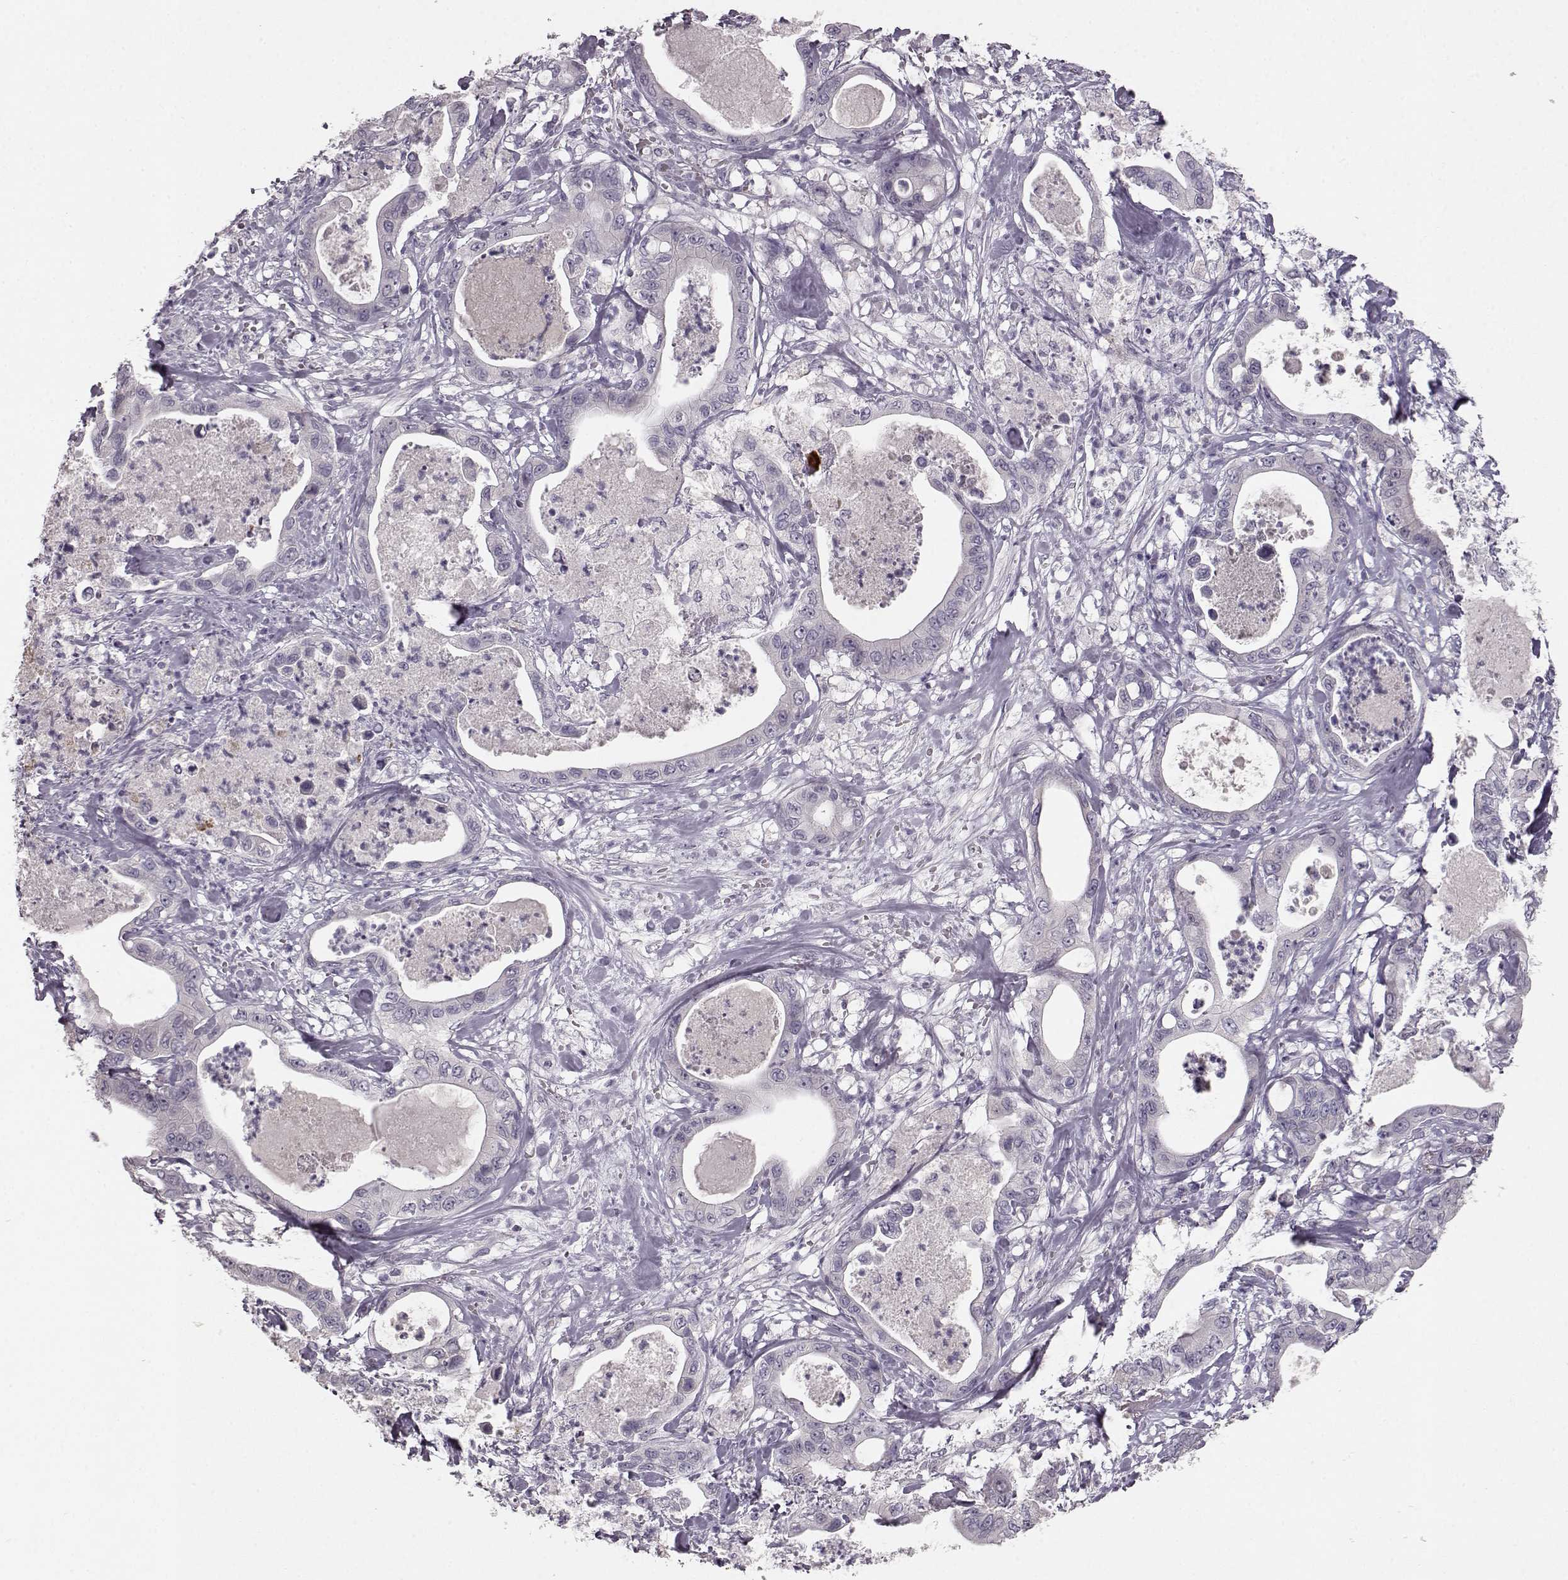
{"staining": {"intensity": "negative", "quantity": "none", "location": "none"}, "tissue": "pancreatic cancer", "cell_type": "Tumor cells", "image_type": "cancer", "snomed": [{"axis": "morphology", "description": "Adenocarcinoma, NOS"}, {"axis": "topography", "description": "Pancreas"}], "caption": "Immunohistochemistry (IHC) micrograph of pancreatic cancer (adenocarcinoma) stained for a protein (brown), which reveals no expression in tumor cells.", "gene": "BFSP2", "patient": {"sex": "male", "age": 71}}